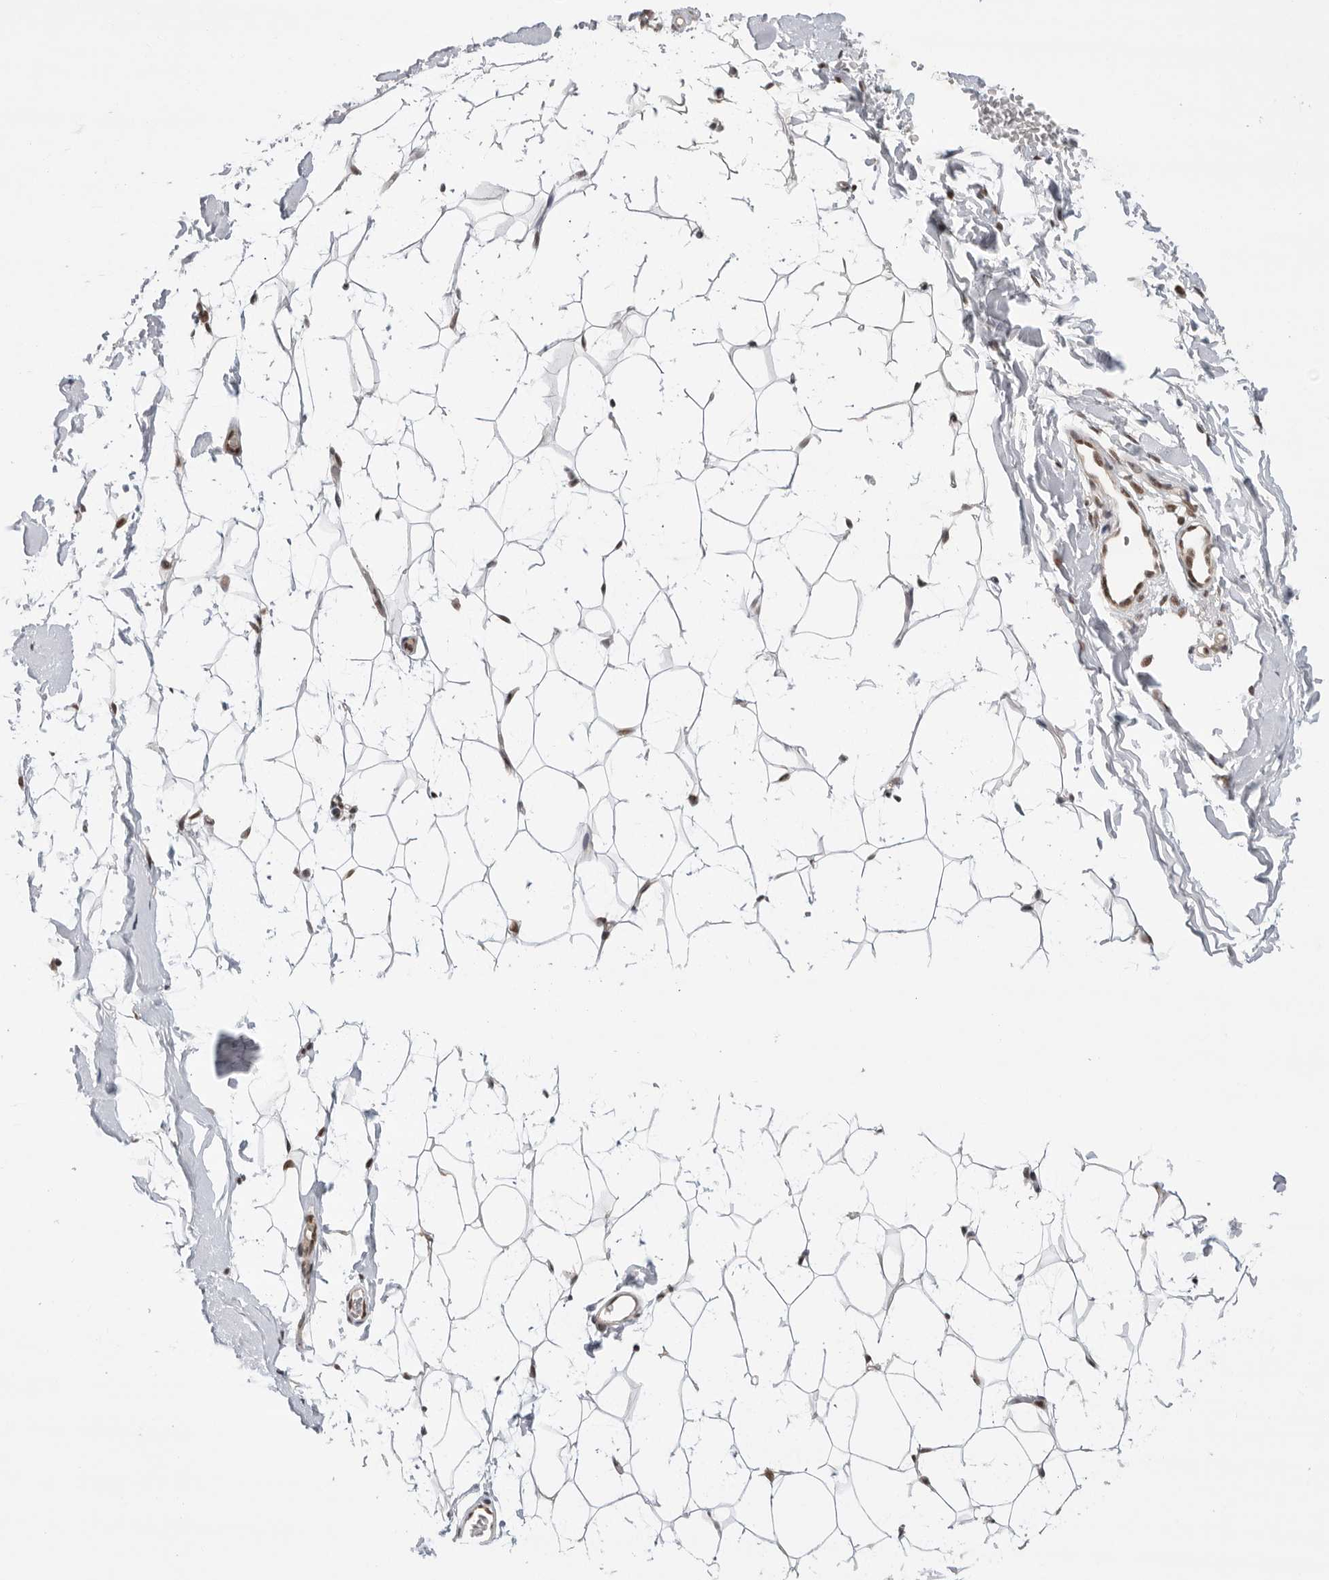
{"staining": {"intensity": "moderate", "quantity": "25%-75%", "location": "nuclear"}, "tissue": "breast", "cell_type": "Adipocytes", "image_type": "normal", "snomed": [{"axis": "morphology", "description": "Normal tissue, NOS"}, {"axis": "topography", "description": "Breast"}], "caption": "Breast stained with DAB (3,3'-diaminobenzidine) immunohistochemistry demonstrates medium levels of moderate nuclear positivity in about 25%-75% of adipocytes.", "gene": "ZNF830", "patient": {"sex": "female", "age": 23}}